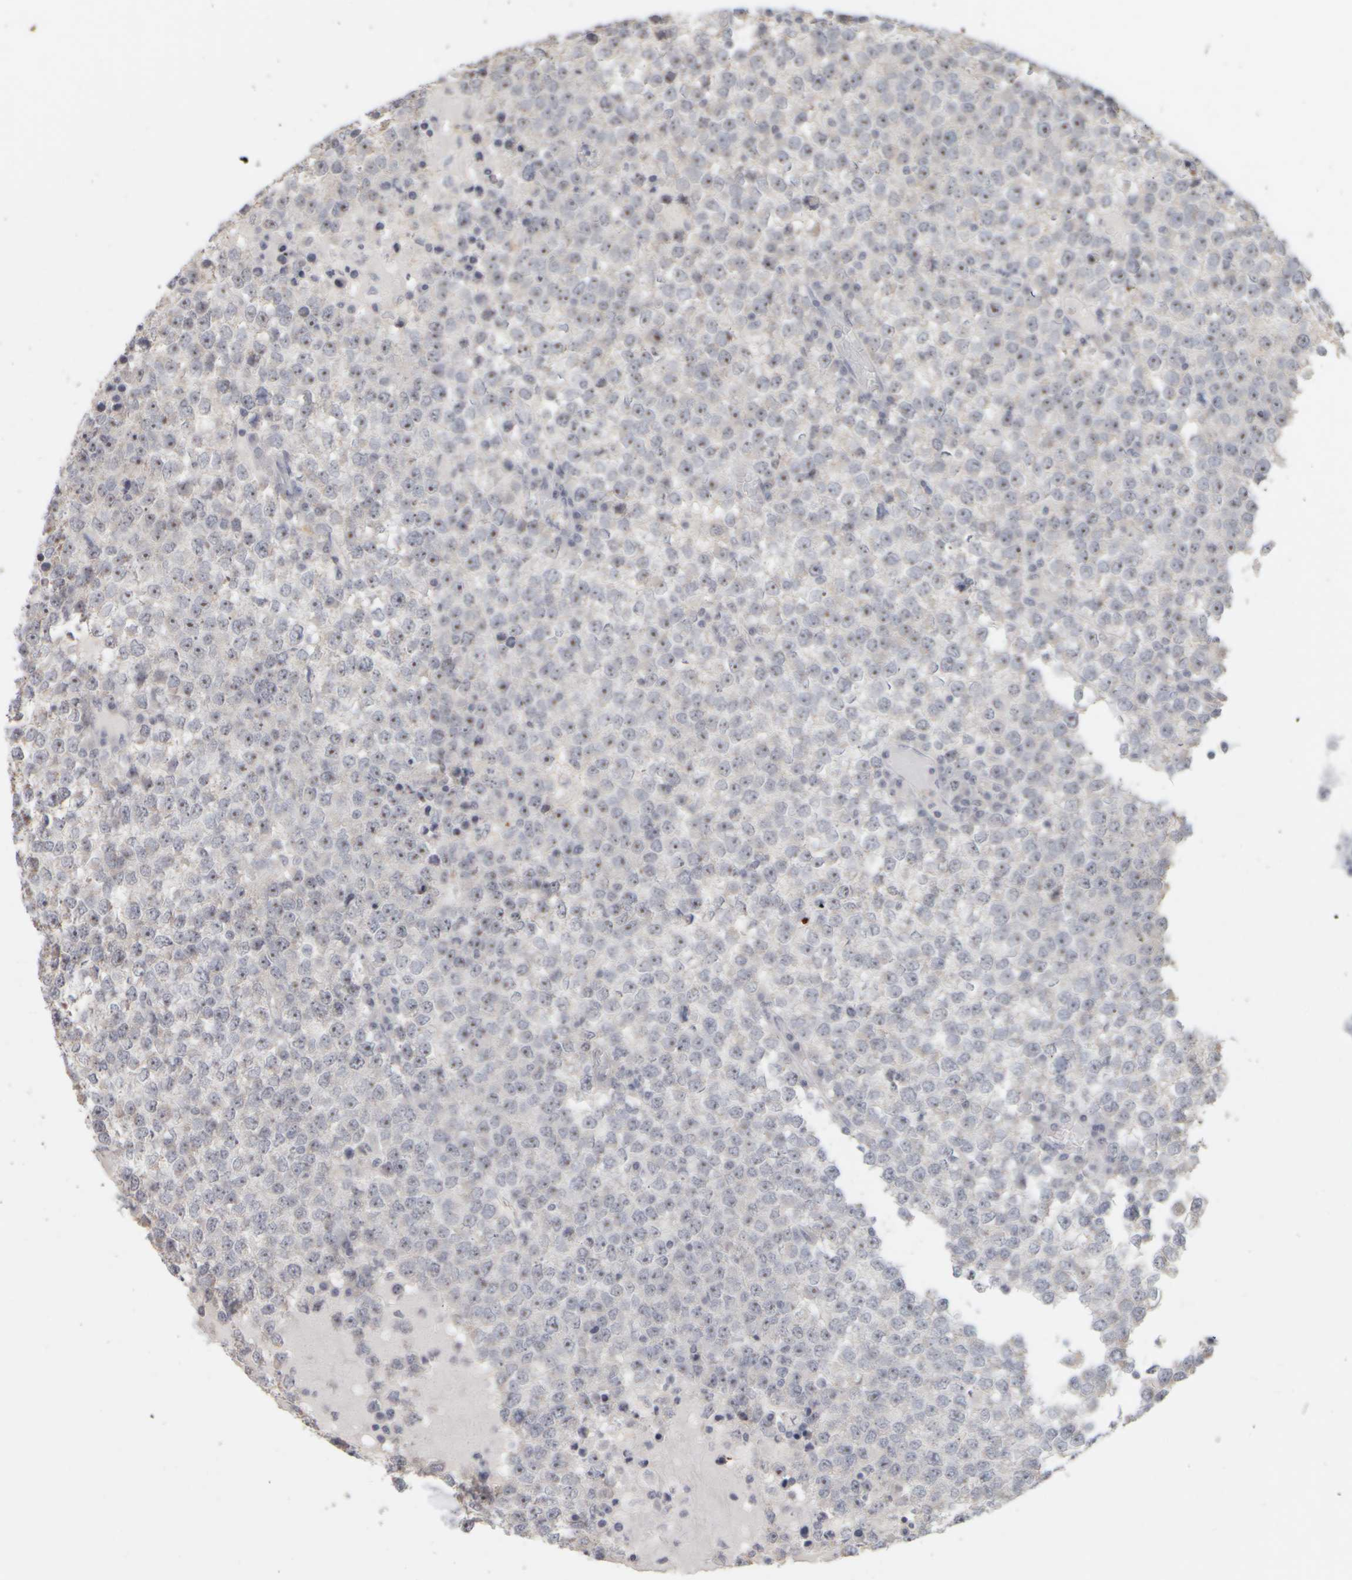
{"staining": {"intensity": "moderate", "quantity": "25%-75%", "location": "nuclear"}, "tissue": "testis cancer", "cell_type": "Tumor cells", "image_type": "cancer", "snomed": [{"axis": "morphology", "description": "Seminoma, NOS"}, {"axis": "topography", "description": "Testis"}], "caption": "Moderate nuclear protein positivity is identified in about 25%-75% of tumor cells in testis seminoma.", "gene": "DCXR", "patient": {"sex": "male", "age": 65}}